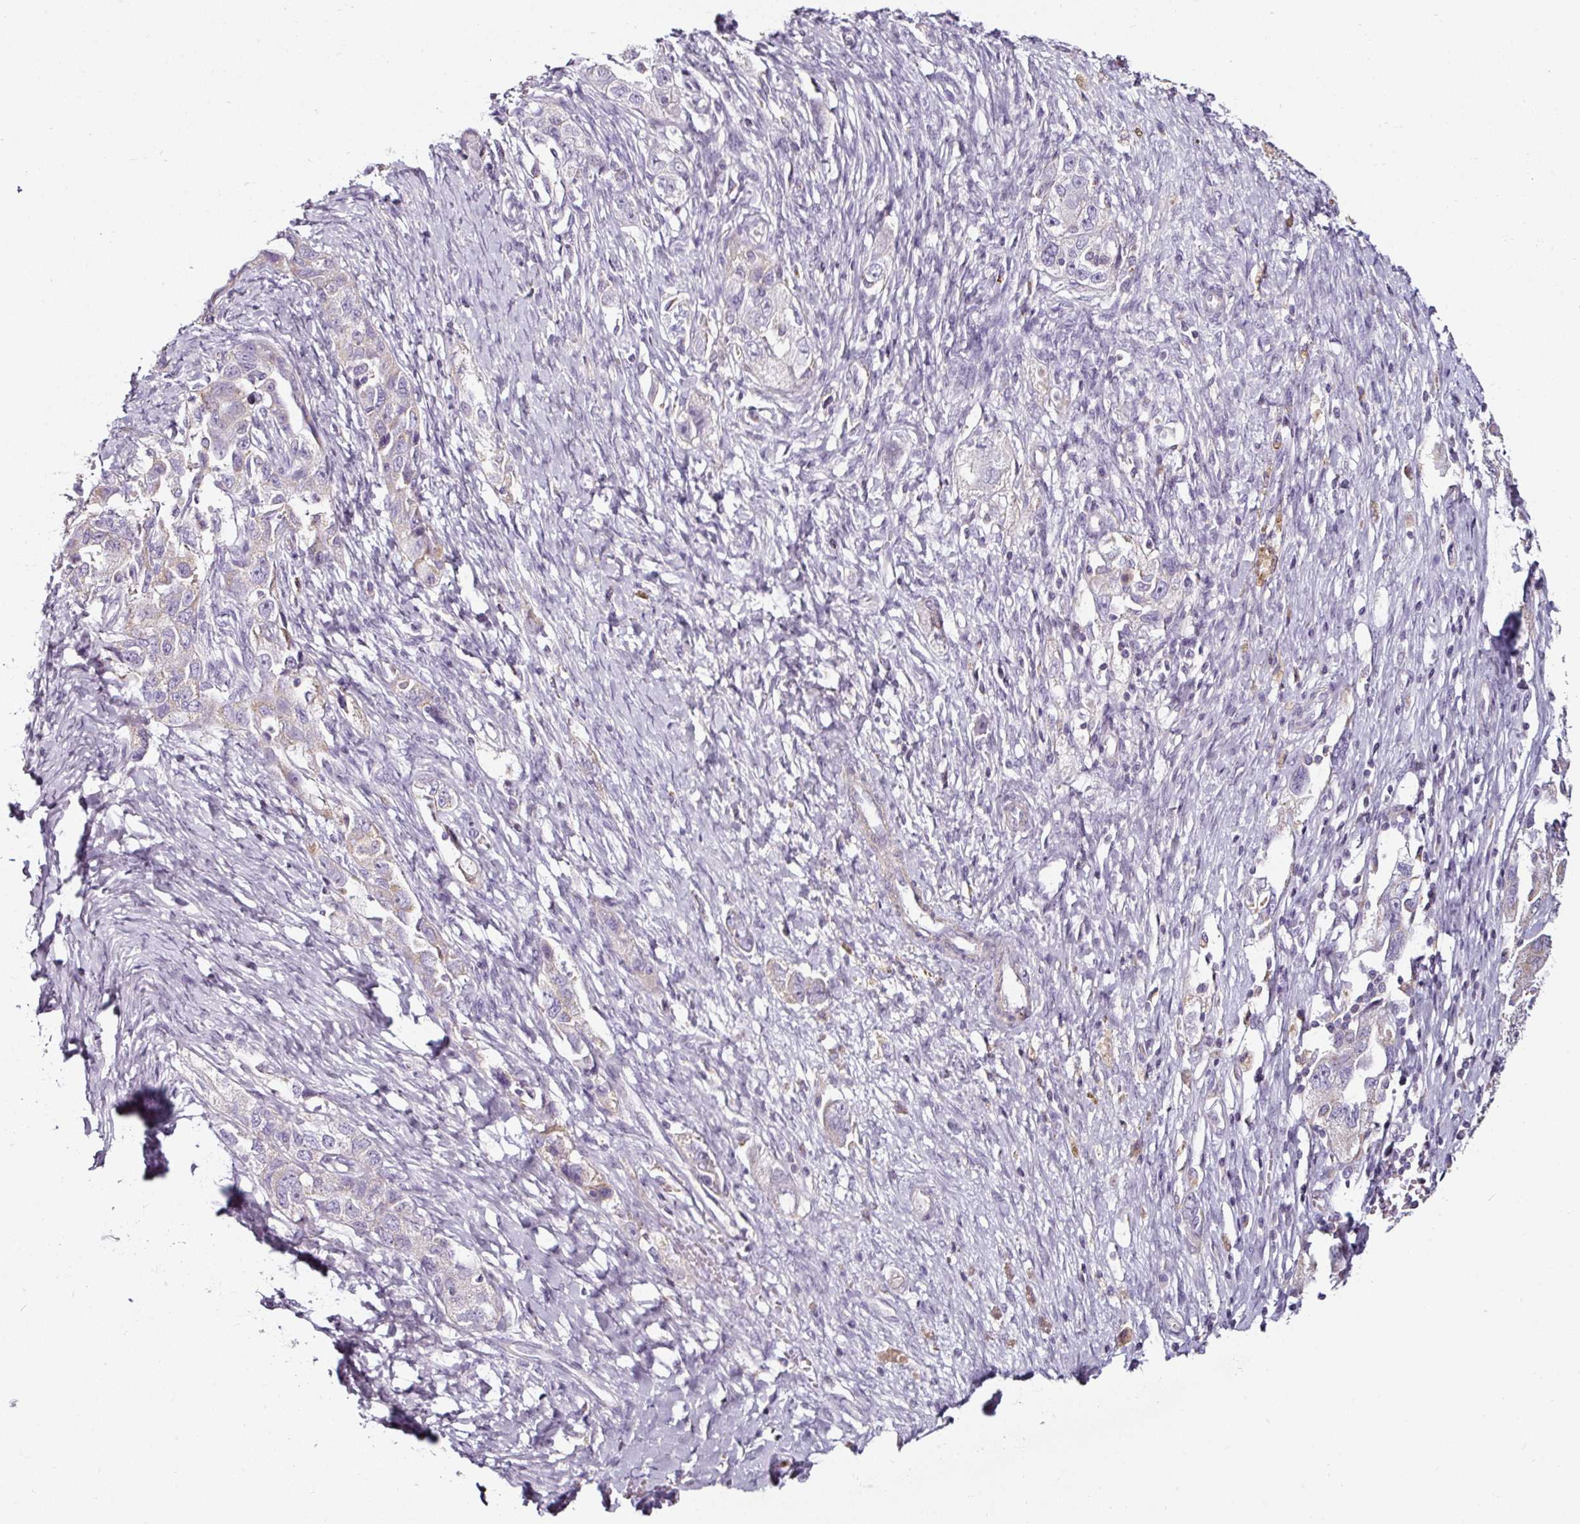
{"staining": {"intensity": "negative", "quantity": "none", "location": "none"}, "tissue": "ovarian cancer", "cell_type": "Tumor cells", "image_type": "cancer", "snomed": [{"axis": "morphology", "description": "Carcinoma, NOS"}, {"axis": "morphology", "description": "Cystadenocarcinoma, serous, NOS"}, {"axis": "topography", "description": "Ovary"}], "caption": "Immunohistochemistry micrograph of neoplastic tissue: ovarian carcinoma stained with DAB (3,3'-diaminobenzidine) reveals no significant protein staining in tumor cells.", "gene": "CAP2", "patient": {"sex": "female", "age": 69}}